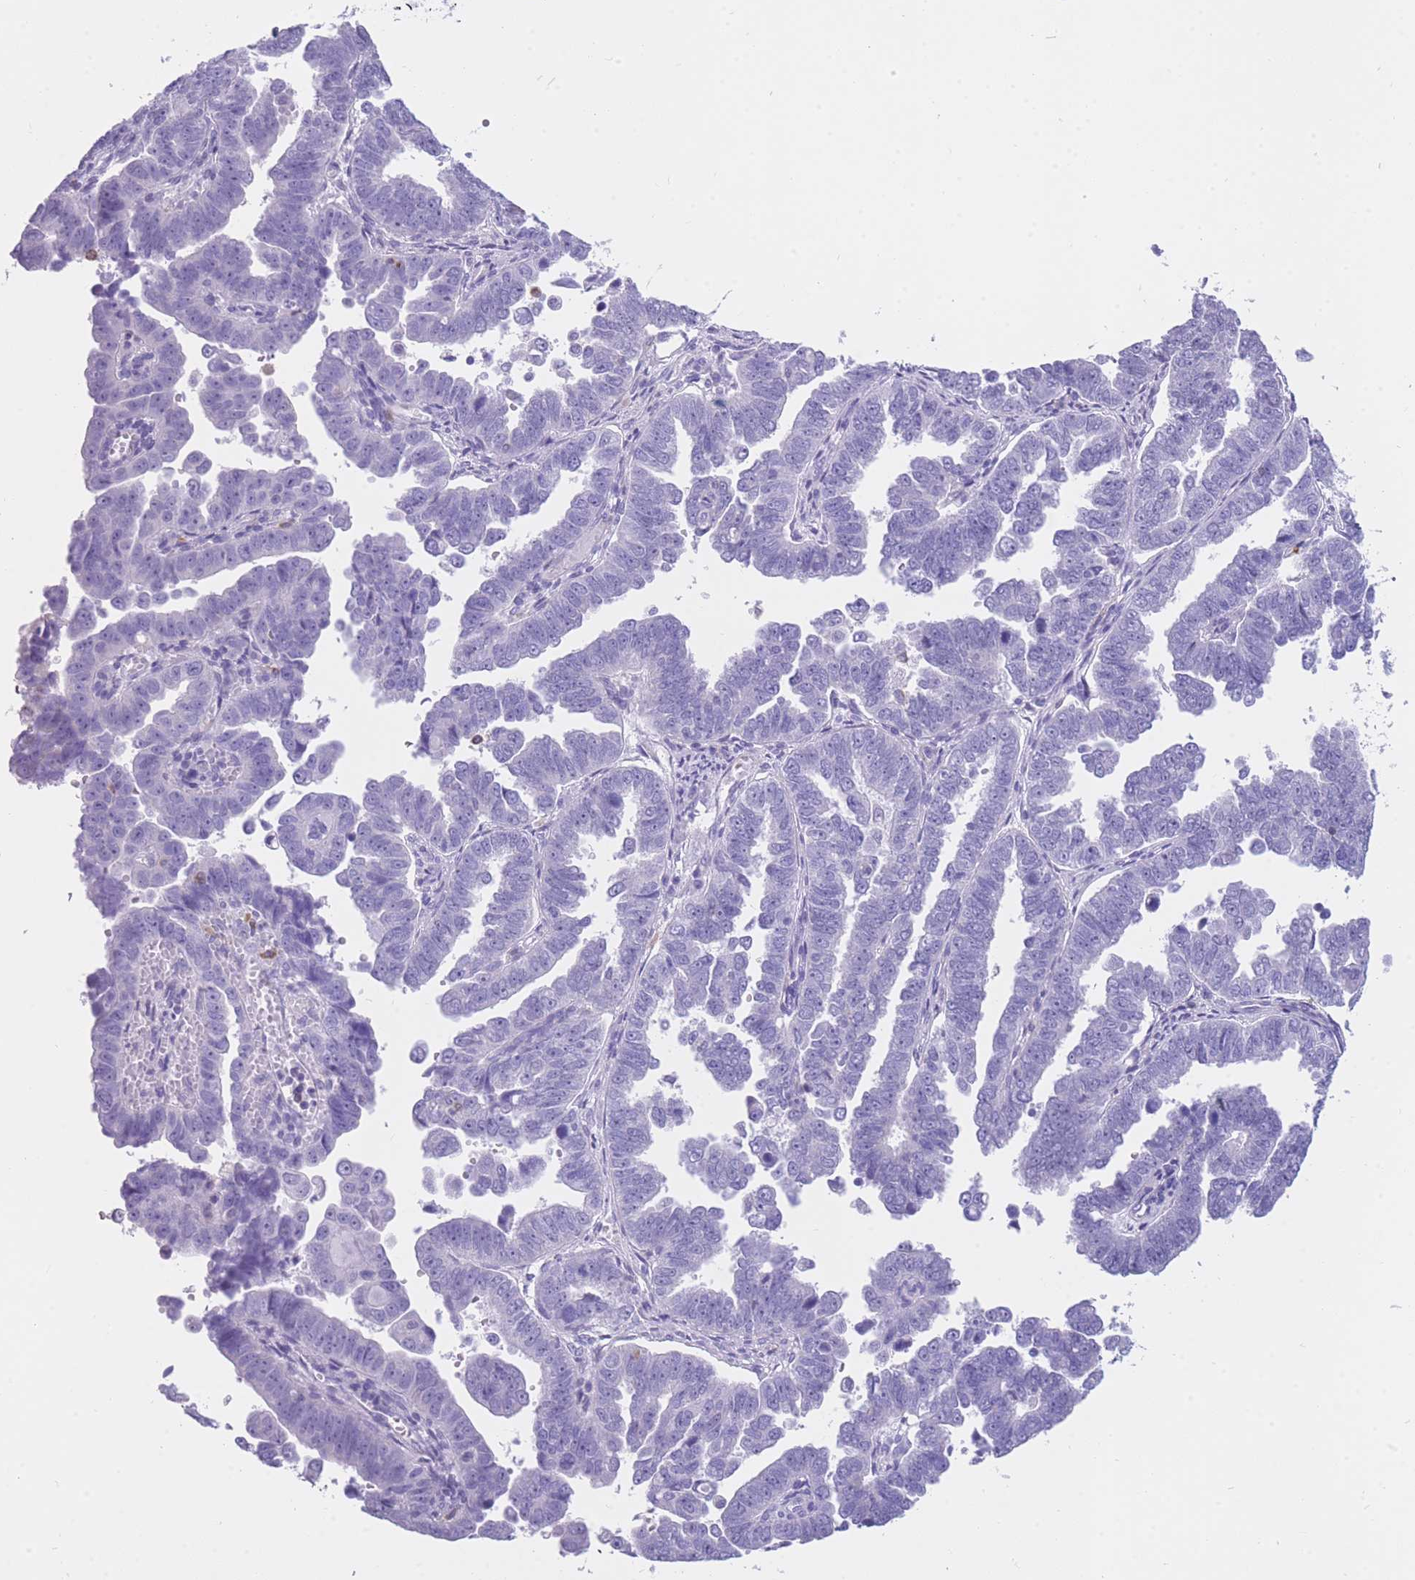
{"staining": {"intensity": "negative", "quantity": "none", "location": "none"}, "tissue": "endometrial cancer", "cell_type": "Tumor cells", "image_type": "cancer", "snomed": [{"axis": "morphology", "description": "Adenocarcinoma, NOS"}, {"axis": "topography", "description": "Endometrium"}], "caption": "Human endometrial cancer stained for a protein using immunohistochemistry (IHC) displays no expression in tumor cells.", "gene": "ZNF662", "patient": {"sex": "female", "age": 75}}